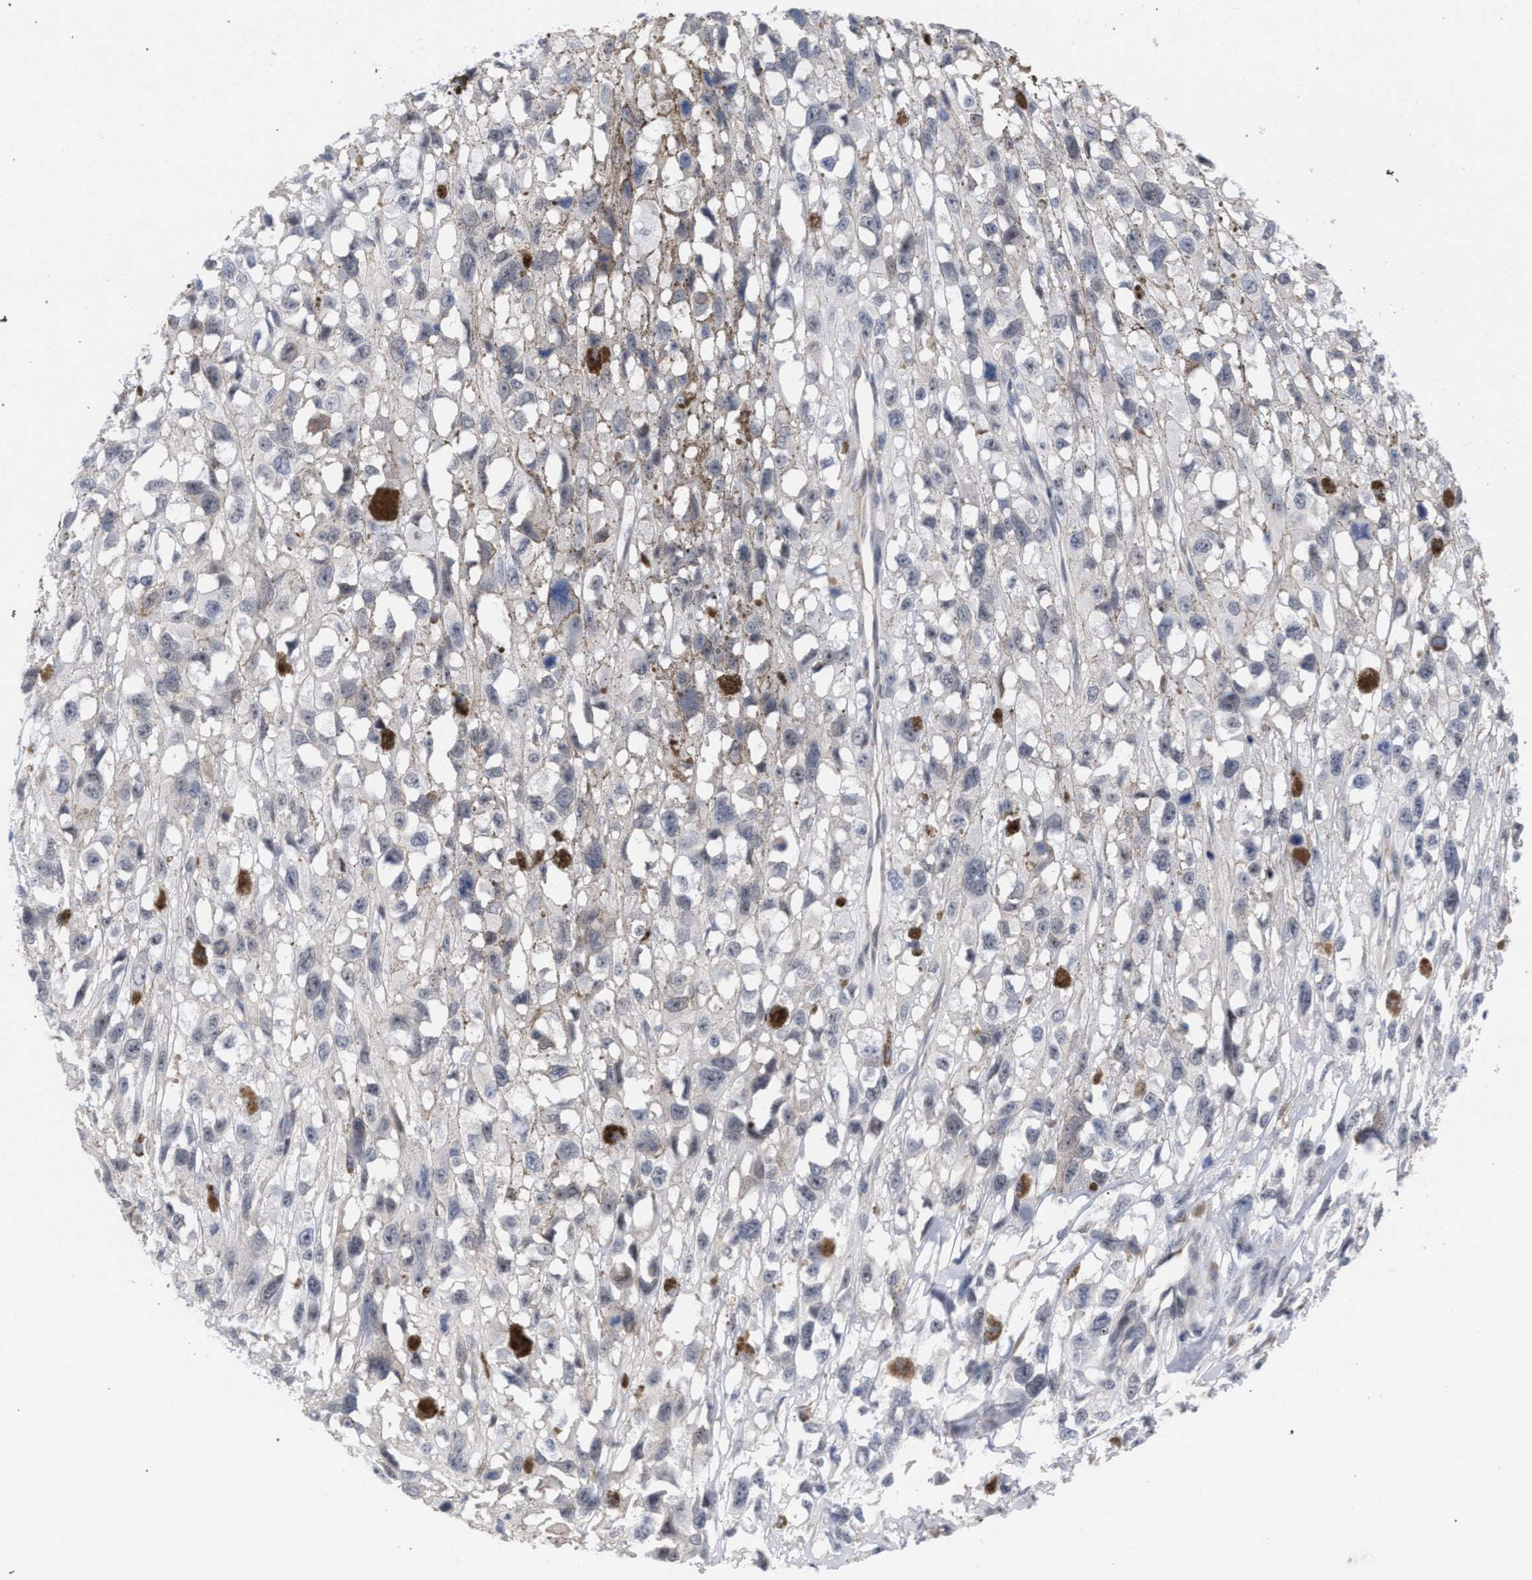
{"staining": {"intensity": "negative", "quantity": "none", "location": "none"}, "tissue": "melanoma", "cell_type": "Tumor cells", "image_type": "cancer", "snomed": [{"axis": "morphology", "description": "Malignant melanoma, Metastatic site"}, {"axis": "topography", "description": "Lymph node"}], "caption": "DAB (3,3'-diaminobenzidine) immunohistochemical staining of melanoma reveals no significant staining in tumor cells.", "gene": "FHOD3", "patient": {"sex": "male", "age": 59}}